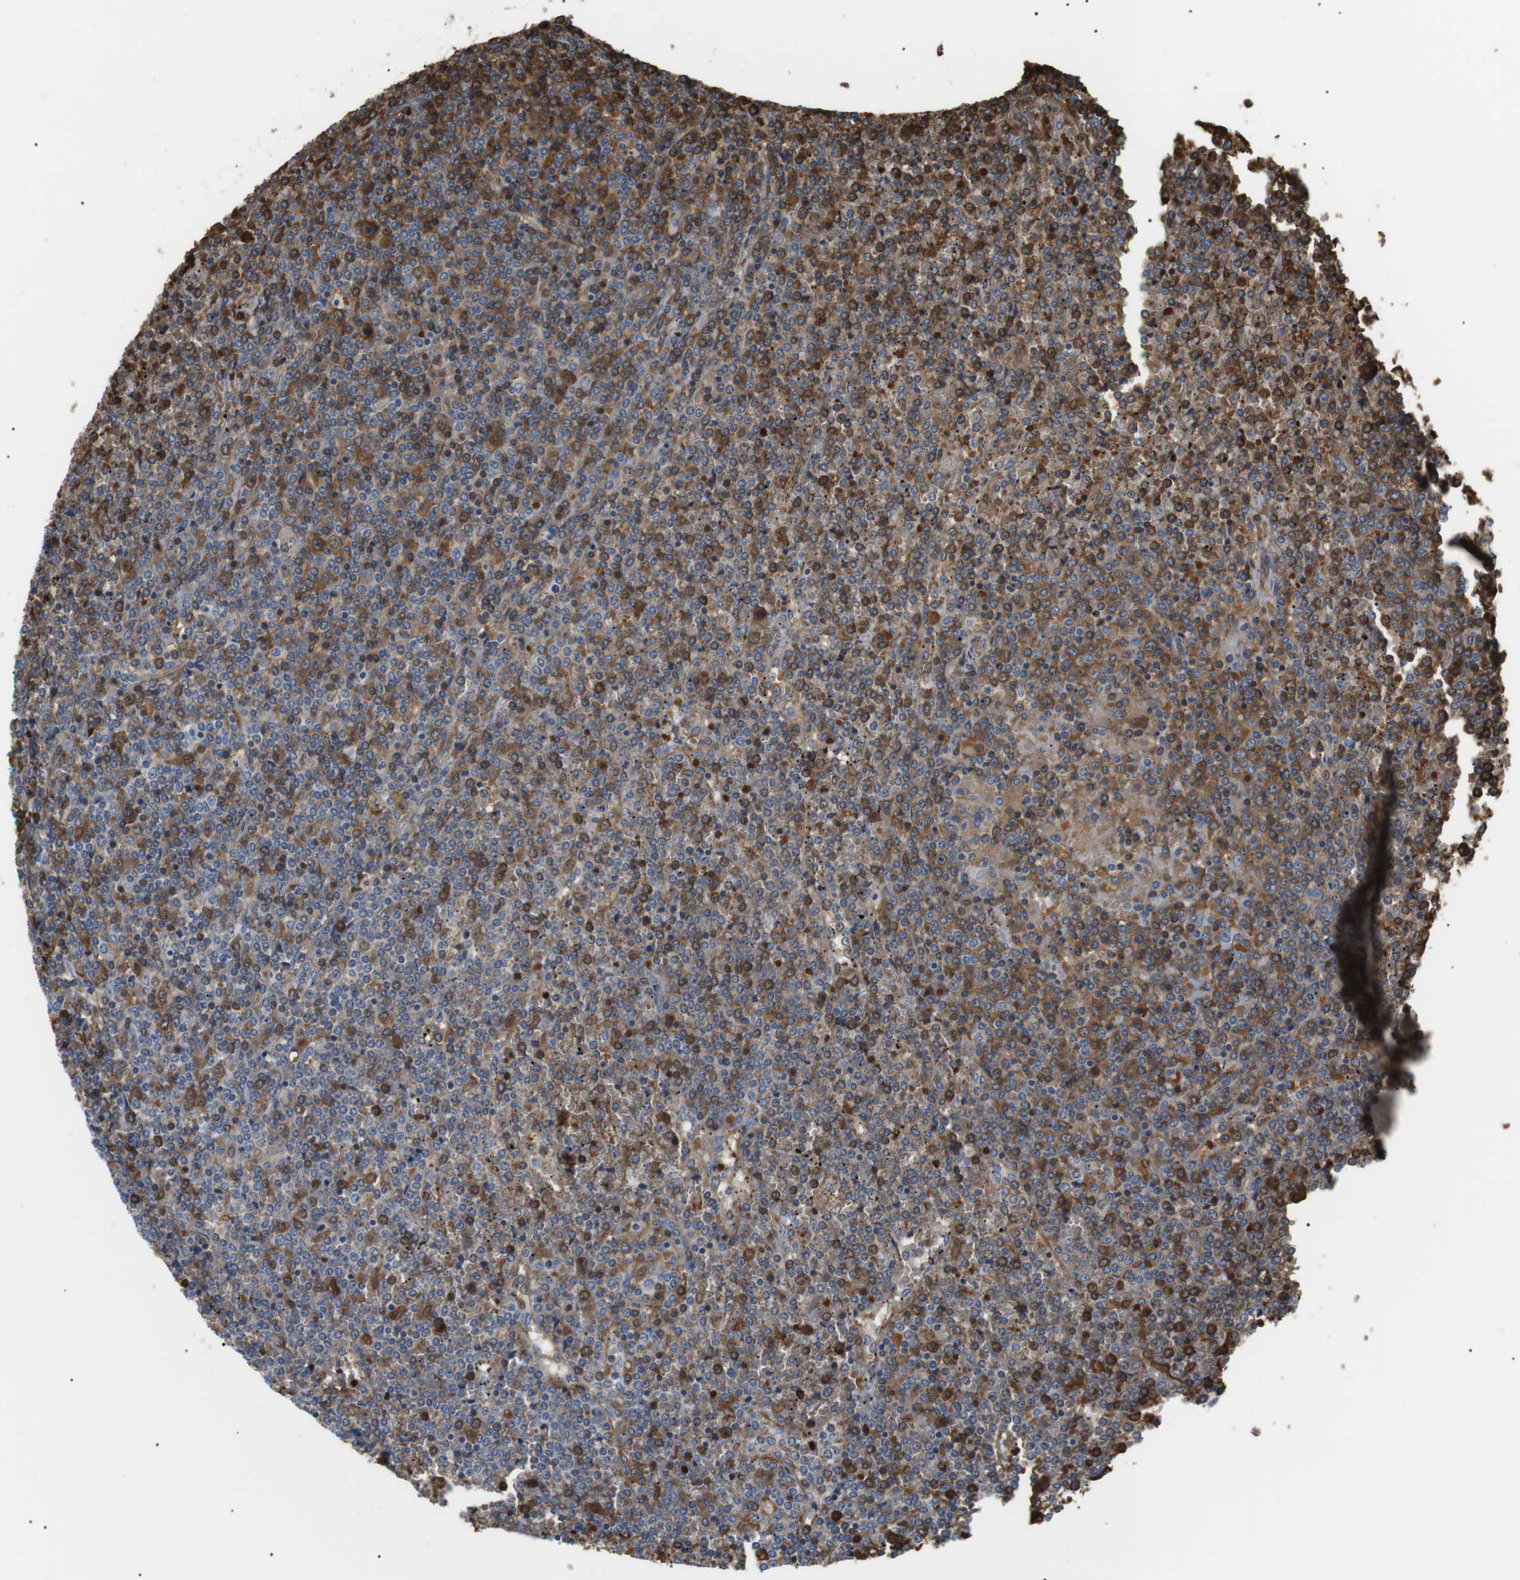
{"staining": {"intensity": "moderate", "quantity": "25%-75%", "location": "cytoplasmic/membranous"}, "tissue": "lymphoma", "cell_type": "Tumor cells", "image_type": "cancer", "snomed": [{"axis": "morphology", "description": "Malignant lymphoma, non-Hodgkin's type, Low grade"}, {"axis": "topography", "description": "Spleen"}], "caption": "DAB immunohistochemical staining of malignant lymphoma, non-Hodgkin's type (low-grade) reveals moderate cytoplasmic/membranous protein expression in about 25%-75% of tumor cells.", "gene": "ADCY10", "patient": {"sex": "female", "age": 19}}